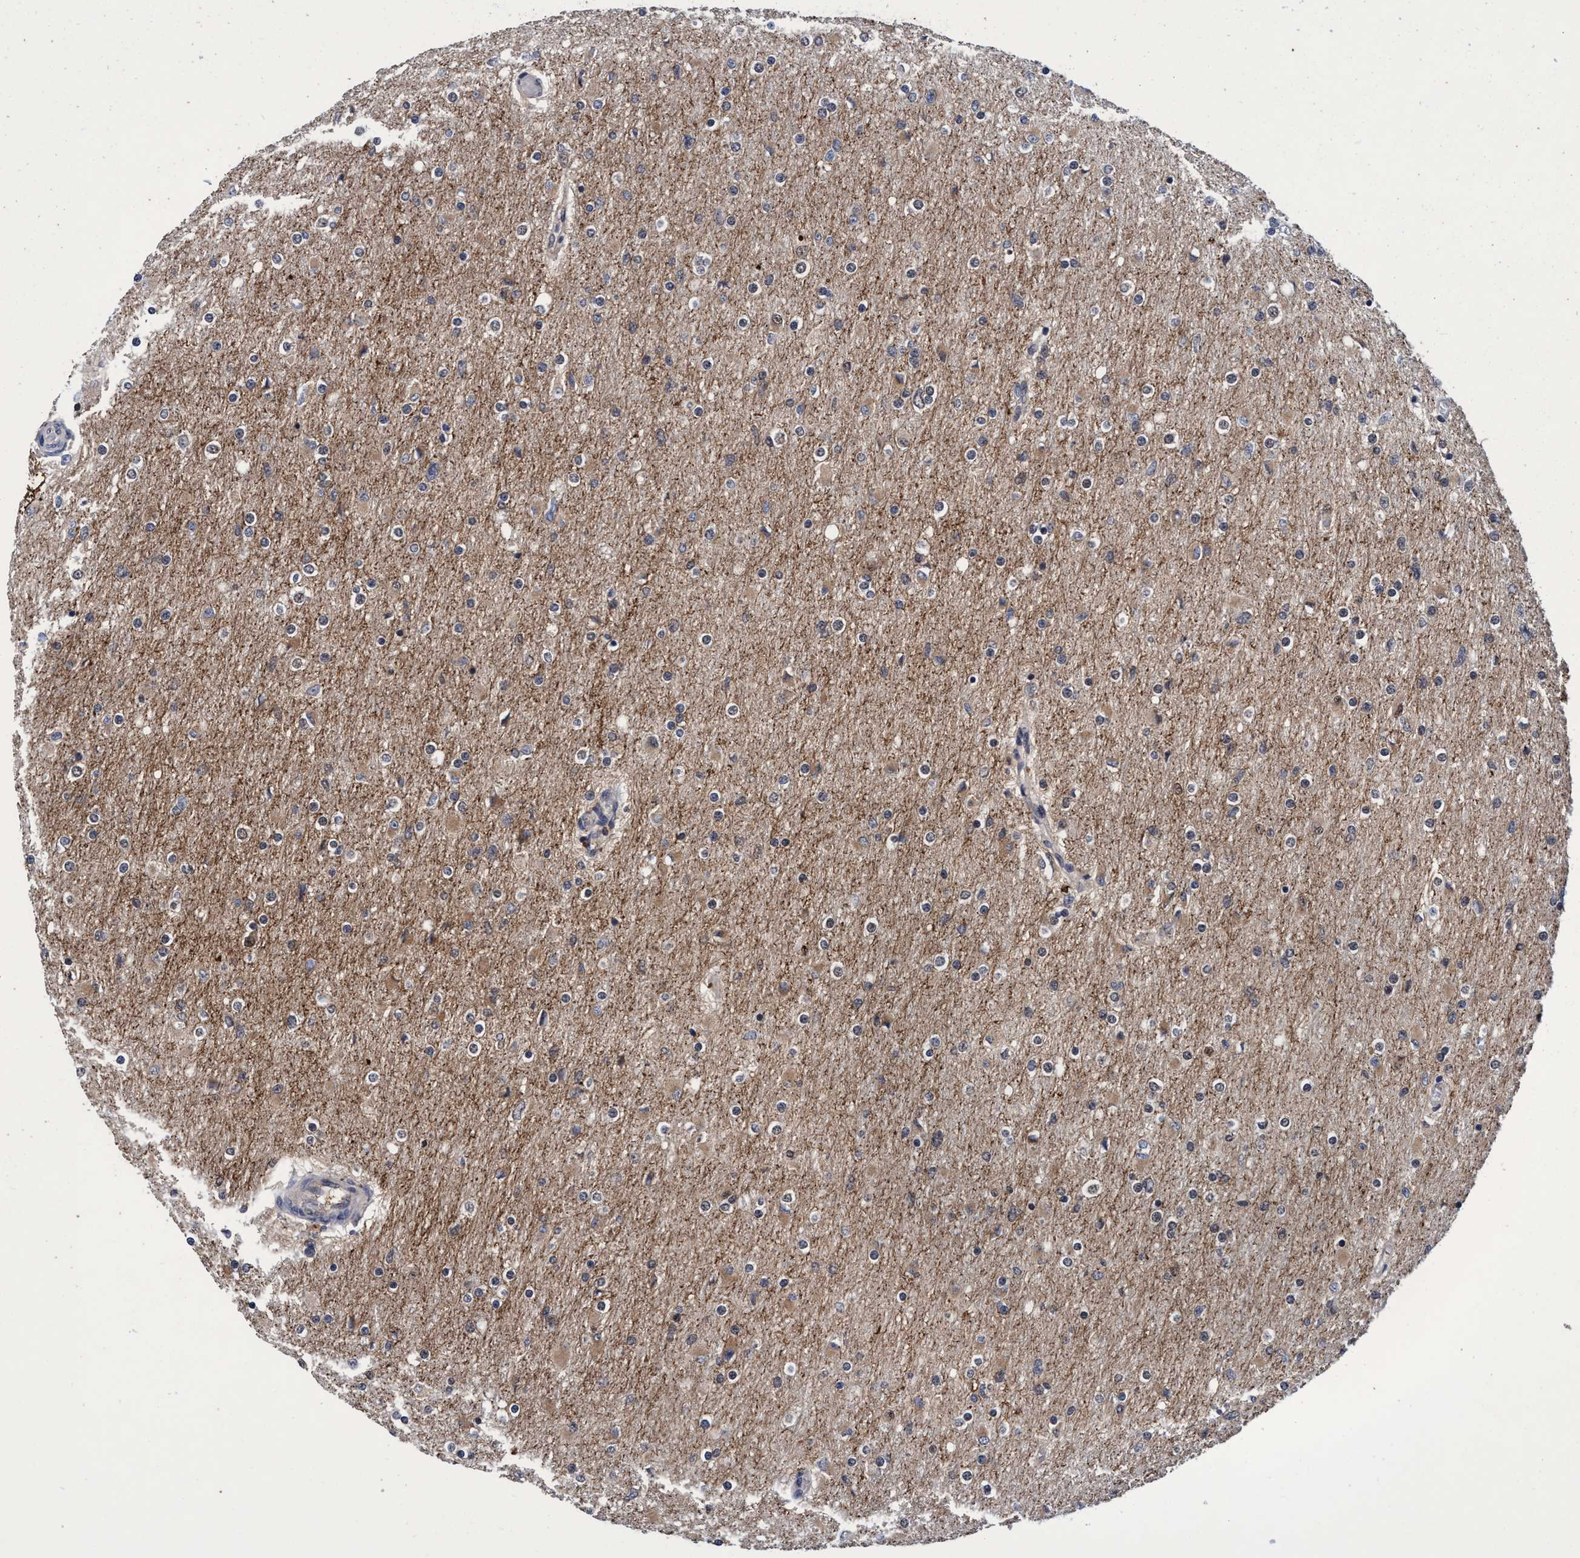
{"staining": {"intensity": "weak", "quantity": "25%-75%", "location": "cytoplasmic/membranous"}, "tissue": "glioma", "cell_type": "Tumor cells", "image_type": "cancer", "snomed": [{"axis": "morphology", "description": "Glioma, malignant, High grade"}, {"axis": "topography", "description": "Cerebral cortex"}], "caption": "Protein staining of glioma tissue shows weak cytoplasmic/membranous staining in about 25%-75% of tumor cells.", "gene": "PSMD12", "patient": {"sex": "female", "age": 36}}